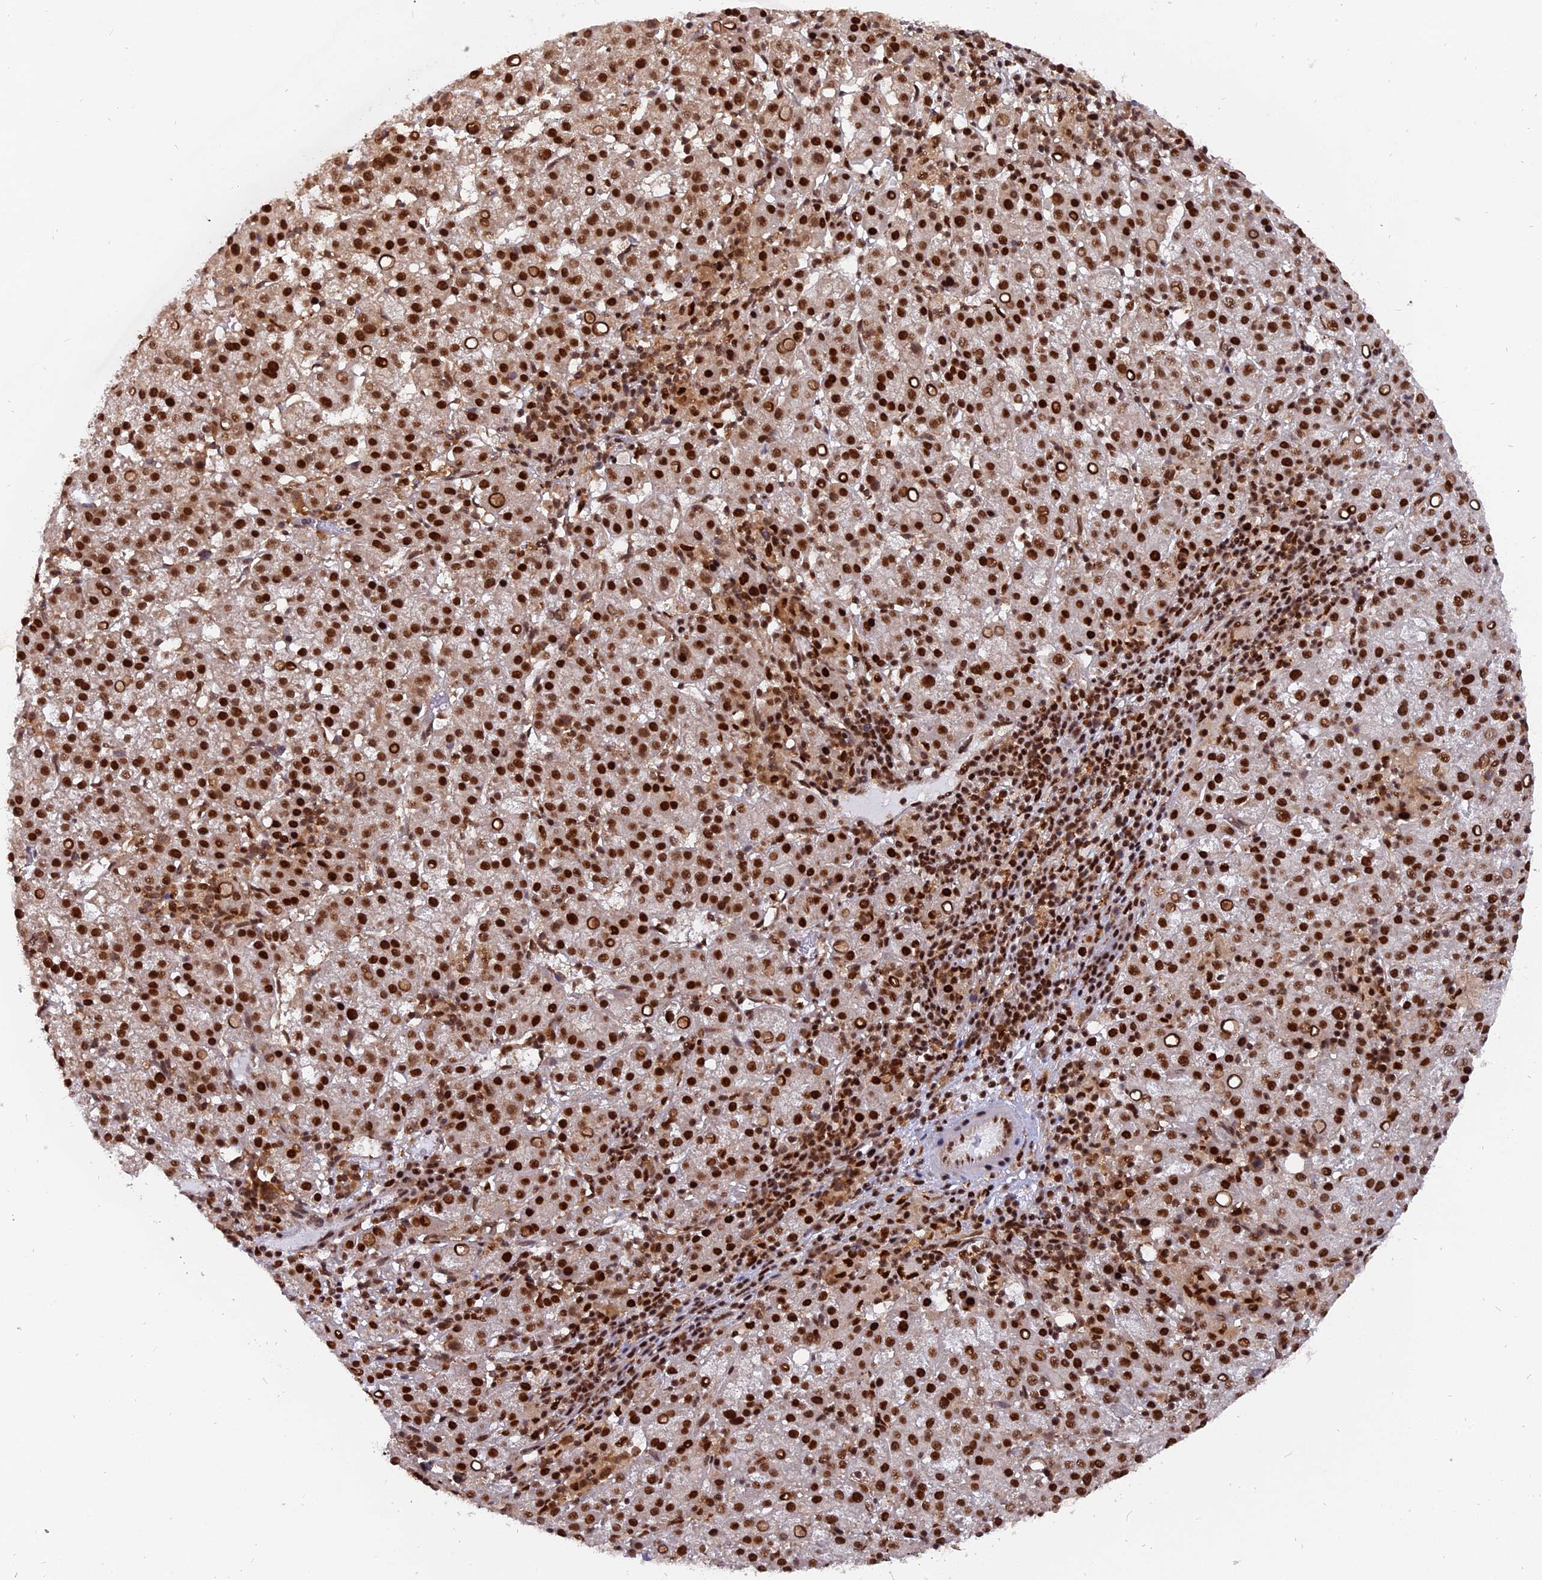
{"staining": {"intensity": "strong", "quantity": ">75%", "location": "nuclear"}, "tissue": "liver cancer", "cell_type": "Tumor cells", "image_type": "cancer", "snomed": [{"axis": "morphology", "description": "Carcinoma, Hepatocellular, NOS"}, {"axis": "topography", "description": "Liver"}], "caption": "A micrograph showing strong nuclear expression in approximately >75% of tumor cells in liver cancer (hepatocellular carcinoma), as visualized by brown immunohistochemical staining.", "gene": "RAMAC", "patient": {"sex": "female", "age": 58}}